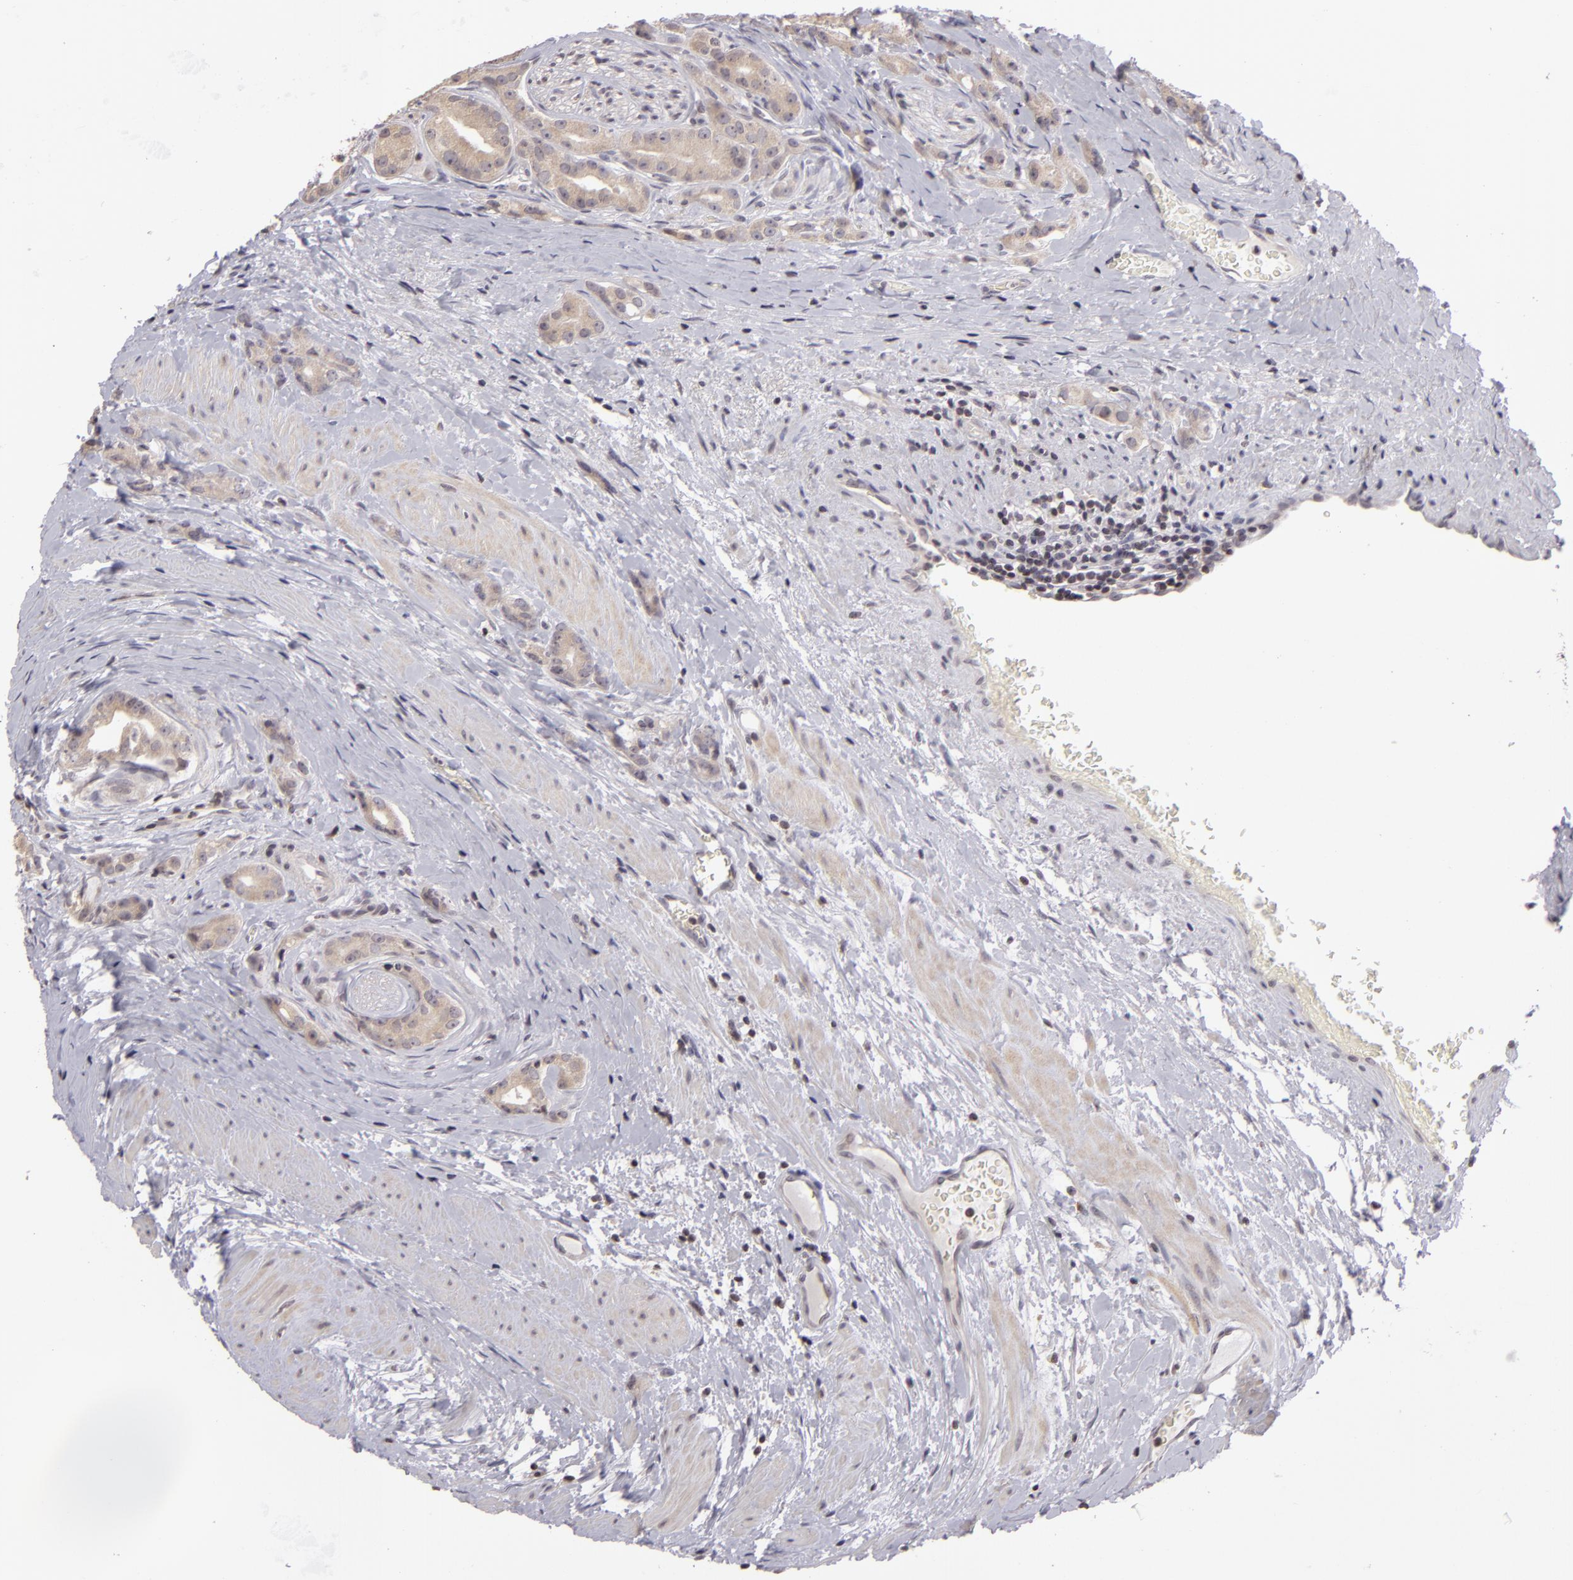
{"staining": {"intensity": "negative", "quantity": "none", "location": "none"}, "tissue": "prostate cancer", "cell_type": "Tumor cells", "image_type": "cancer", "snomed": [{"axis": "morphology", "description": "Adenocarcinoma, Medium grade"}, {"axis": "topography", "description": "Prostate"}], "caption": "Prostate cancer was stained to show a protein in brown. There is no significant staining in tumor cells.", "gene": "AKAP6", "patient": {"sex": "male", "age": 59}}